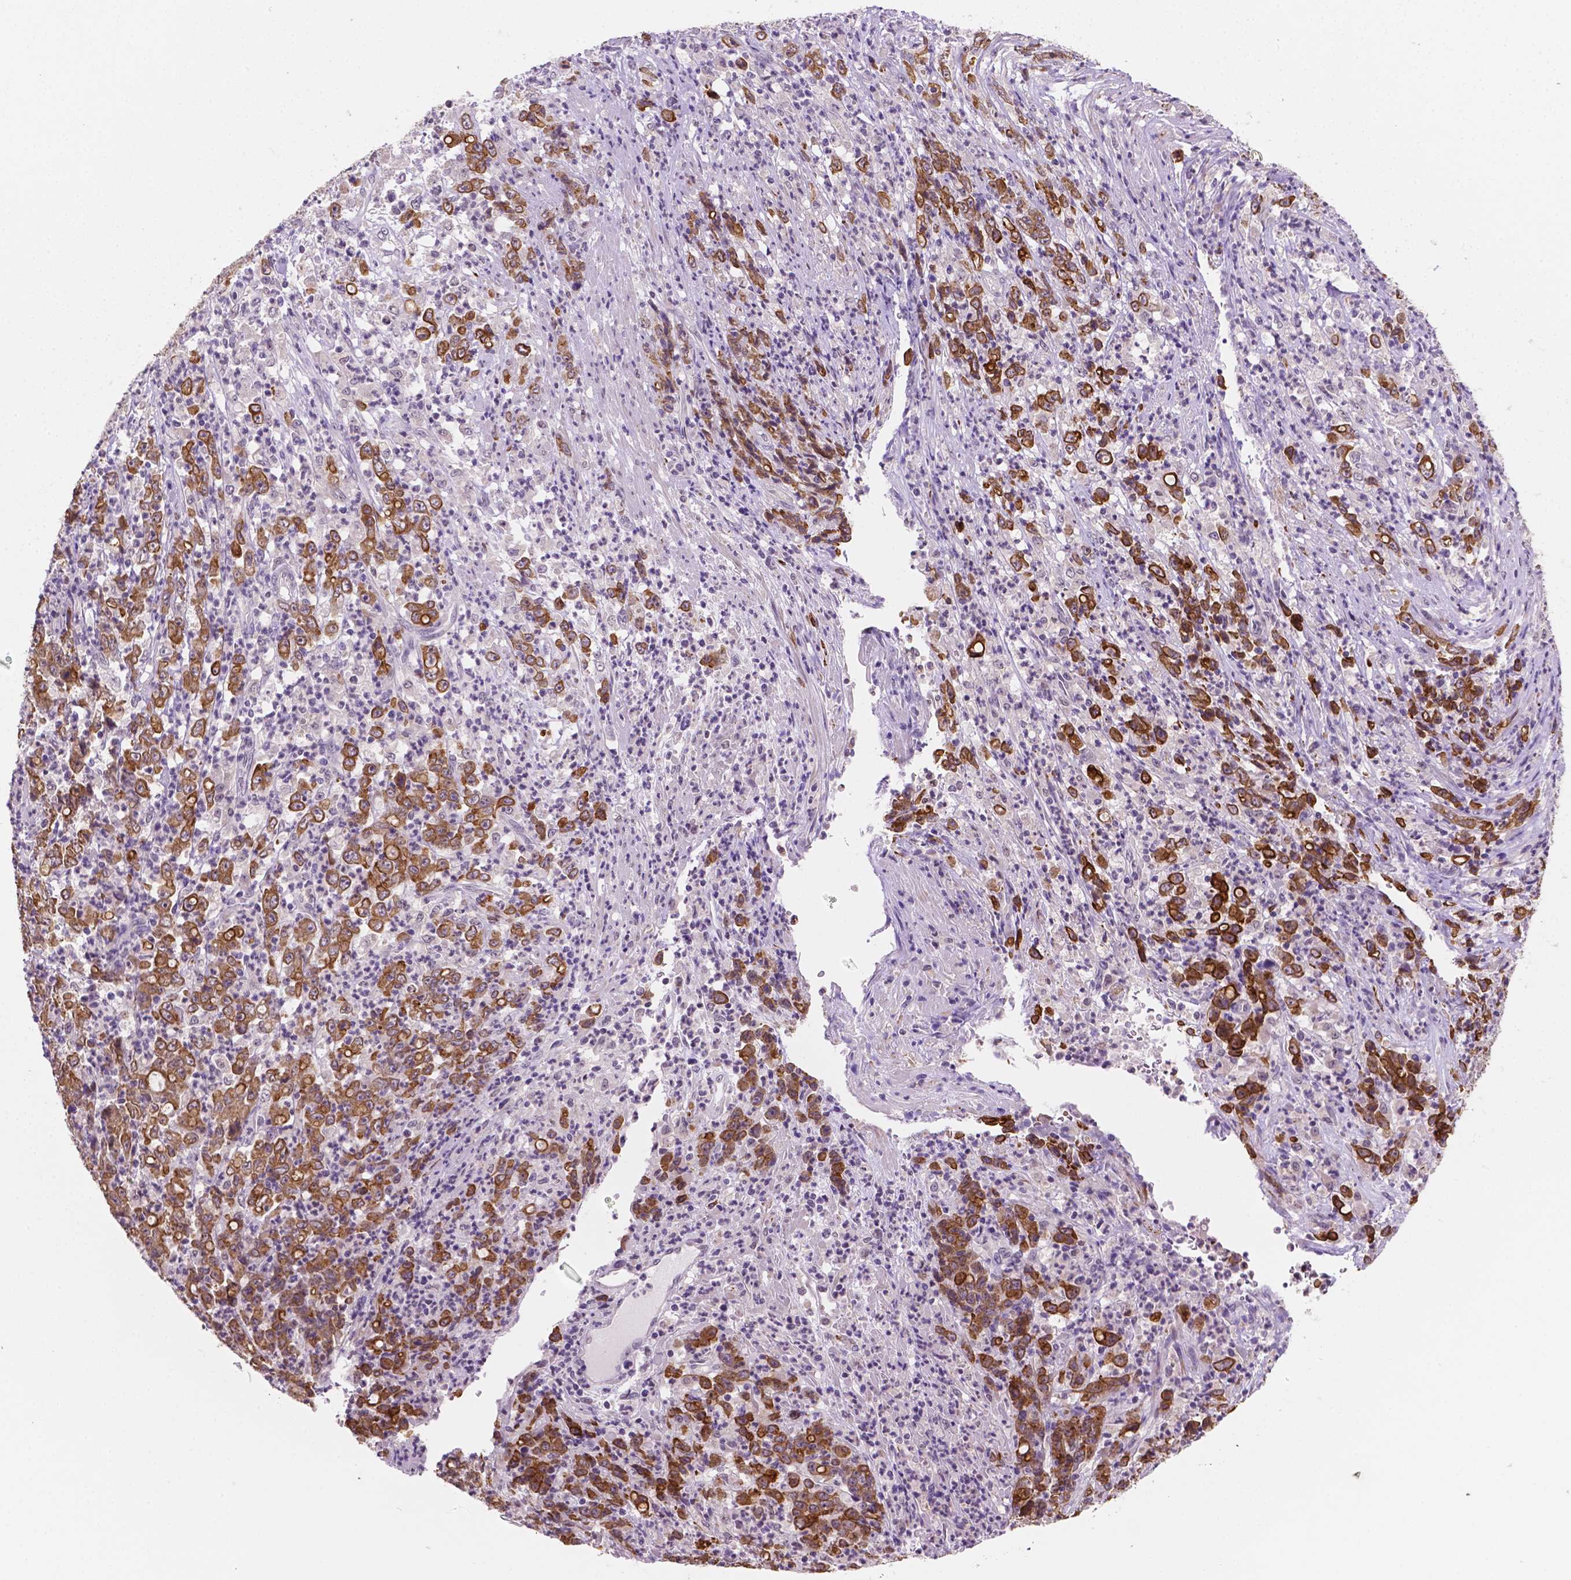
{"staining": {"intensity": "strong", "quantity": ">75%", "location": "cytoplasmic/membranous"}, "tissue": "stomach cancer", "cell_type": "Tumor cells", "image_type": "cancer", "snomed": [{"axis": "morphology", "description": "Adenocarcinoma, NOS"}, {"axis": "topography", "description": "Stomach, lower"}], "caption": "Tumor cells display strong cytoplasmic/membranous expression in about >75% of cells in adenocarcinoma (stomach).", "gene": "SHLD3", "patient": {"sex": "female", "age": 71}}